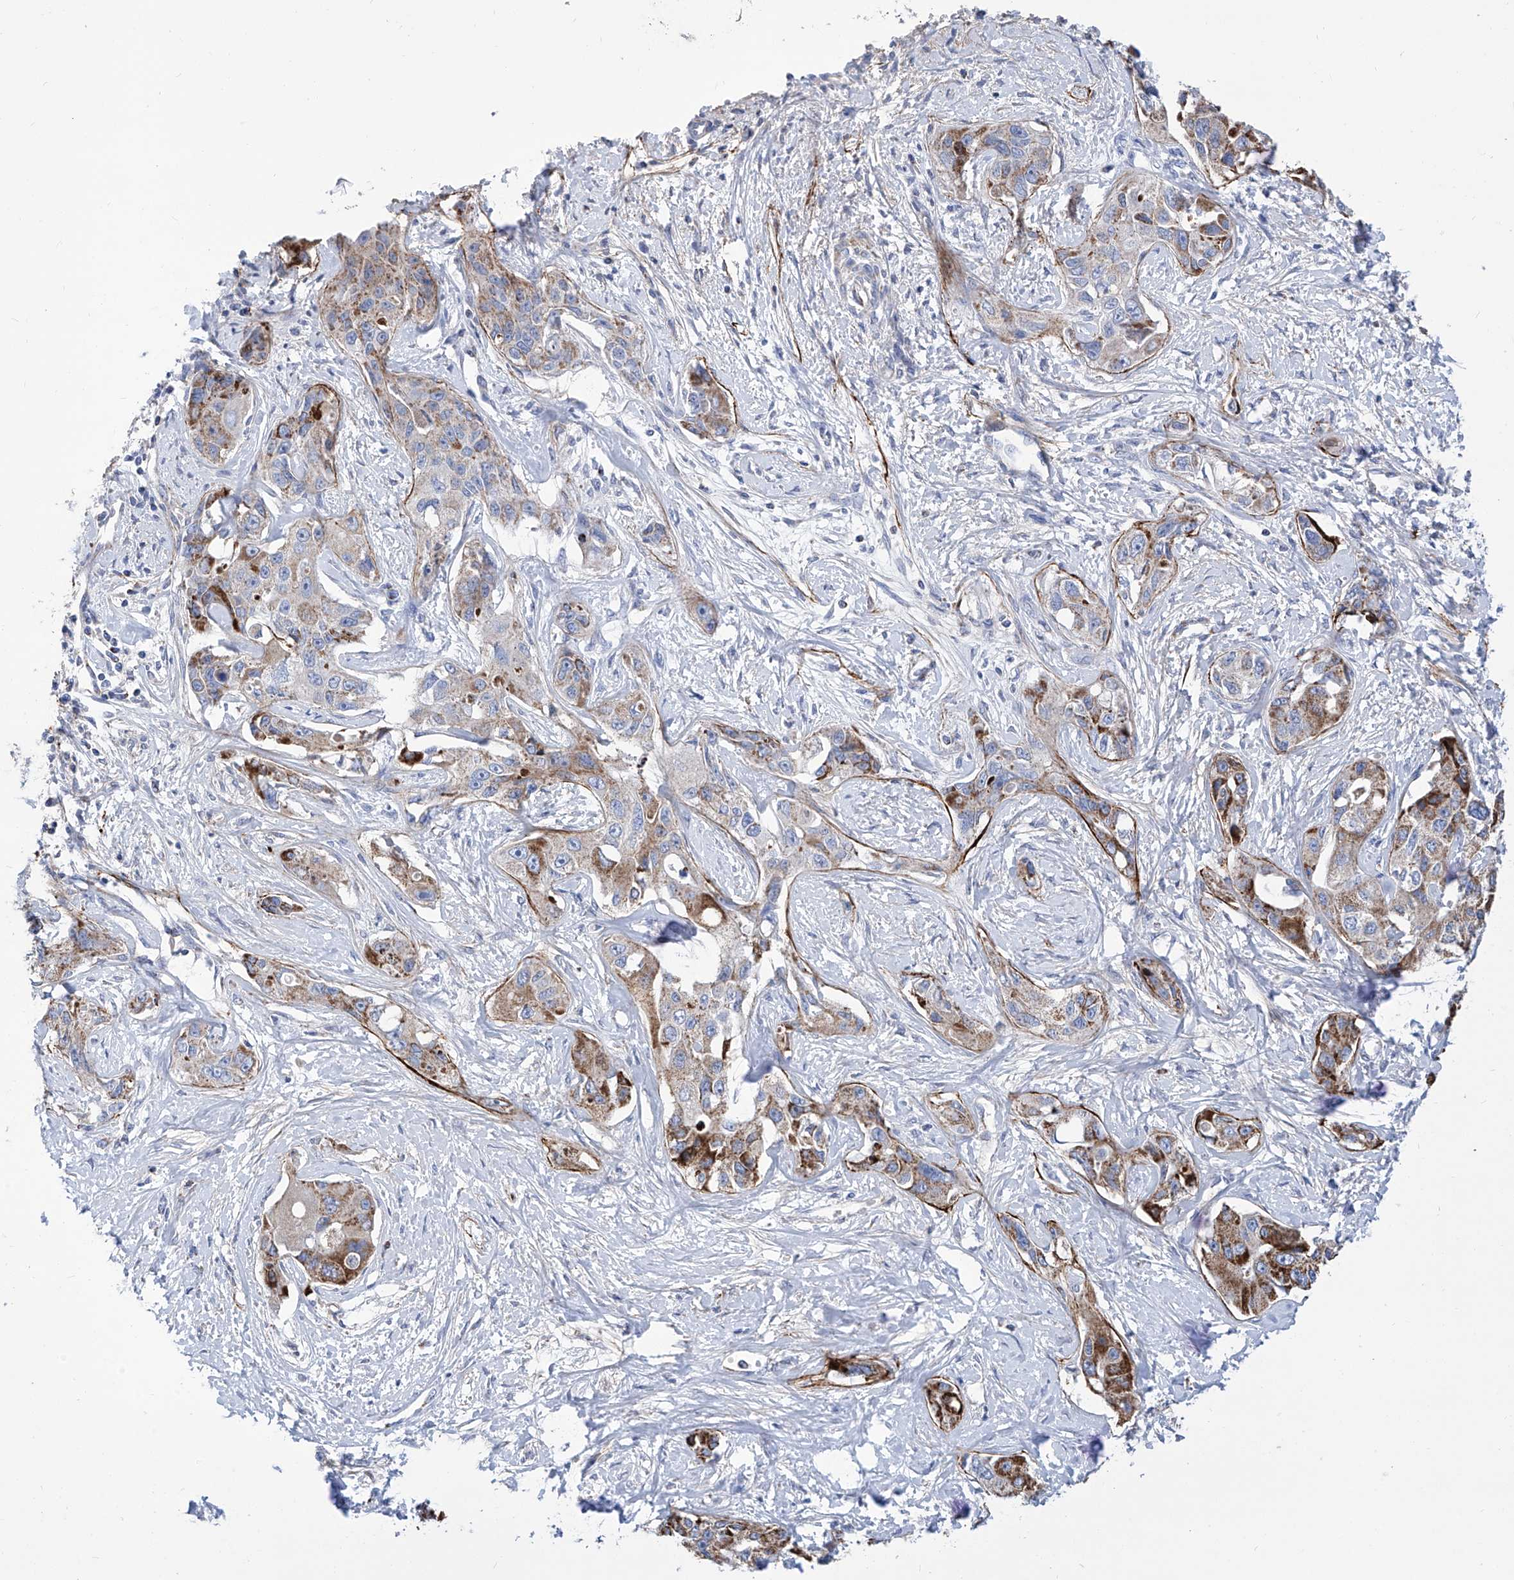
{"staining": {"intensity": "moderate", "quantity": "25%-75%", "location": "cytoplasmic/membranous"}, "tissue": "liver cancer", "cell_type": "Tumor cells", "image_type": "cancer", "snomed": [{"axis": "morphology", "description": "Cholangiocarcinoma"}, {"axis": "topography", "description": "Liver"}], "caption": "IHC of cholangiocarcinoma (liver) demonstrates medium levels of moderate cytoplasmic/membranous expression in about 25%-75% of tumor cells.", "gene": "SRBD1", "patient": {"sex": "male", "age": 59}}